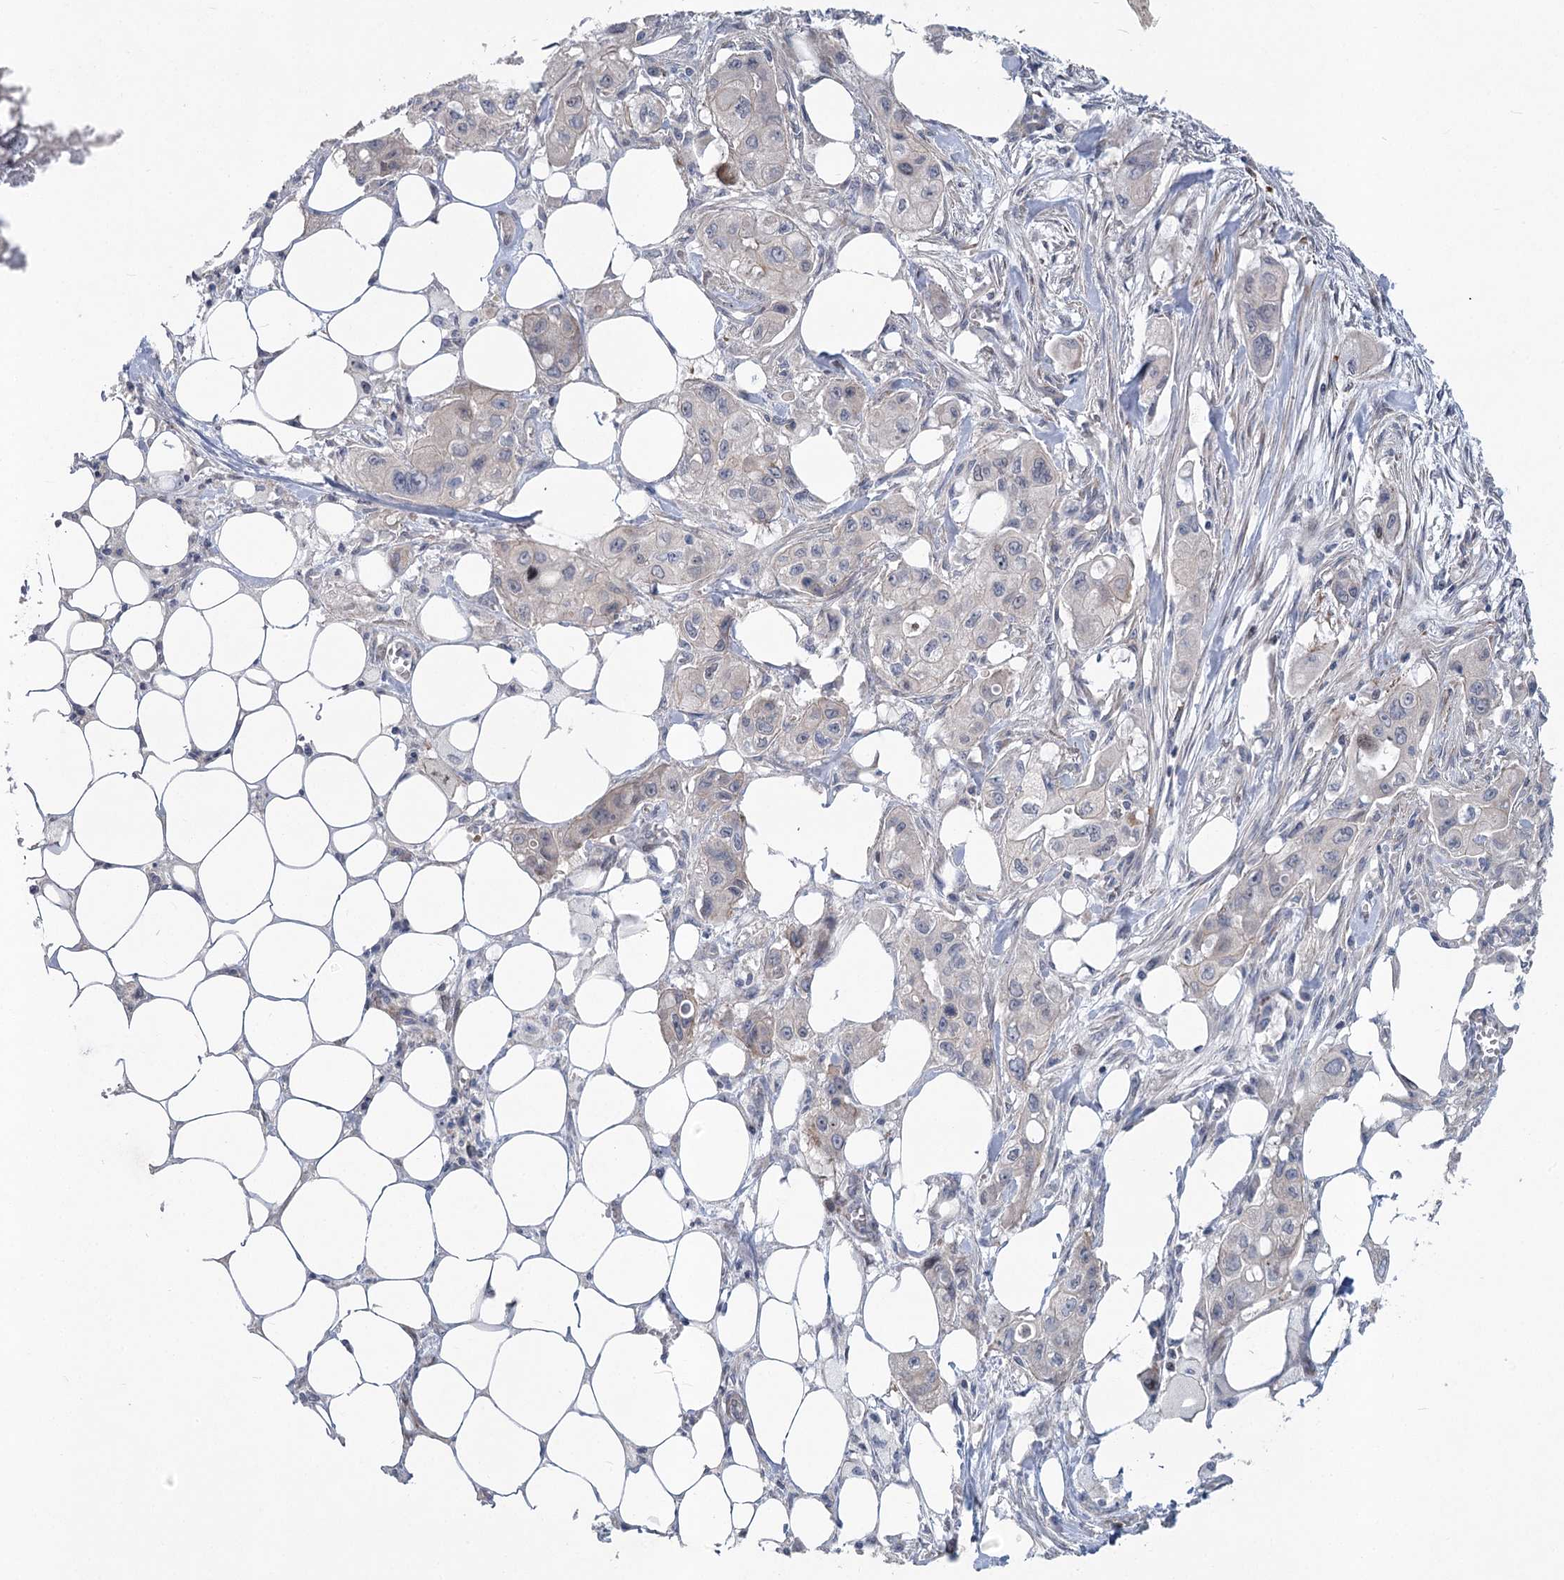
{"staining": {"intensity": "negative", "quantity": "none", "location": "none"}, "tissue": "pancreatic cancer", "cell_type": "Tumor cells", "image_type": "cancer", "snomed": [{"axis": "morphology", "description": "Adenocarcinoma, NOS"}, {"axis": "topography", "description": "Pancreas"}], "caption": "The photomicrograph reveals no significant positivity in tumor cells of pancreatic cancer (adenocarcinoma).", "gene": "ABITRAM", "patient": {"sex": "male", "age": 75}}